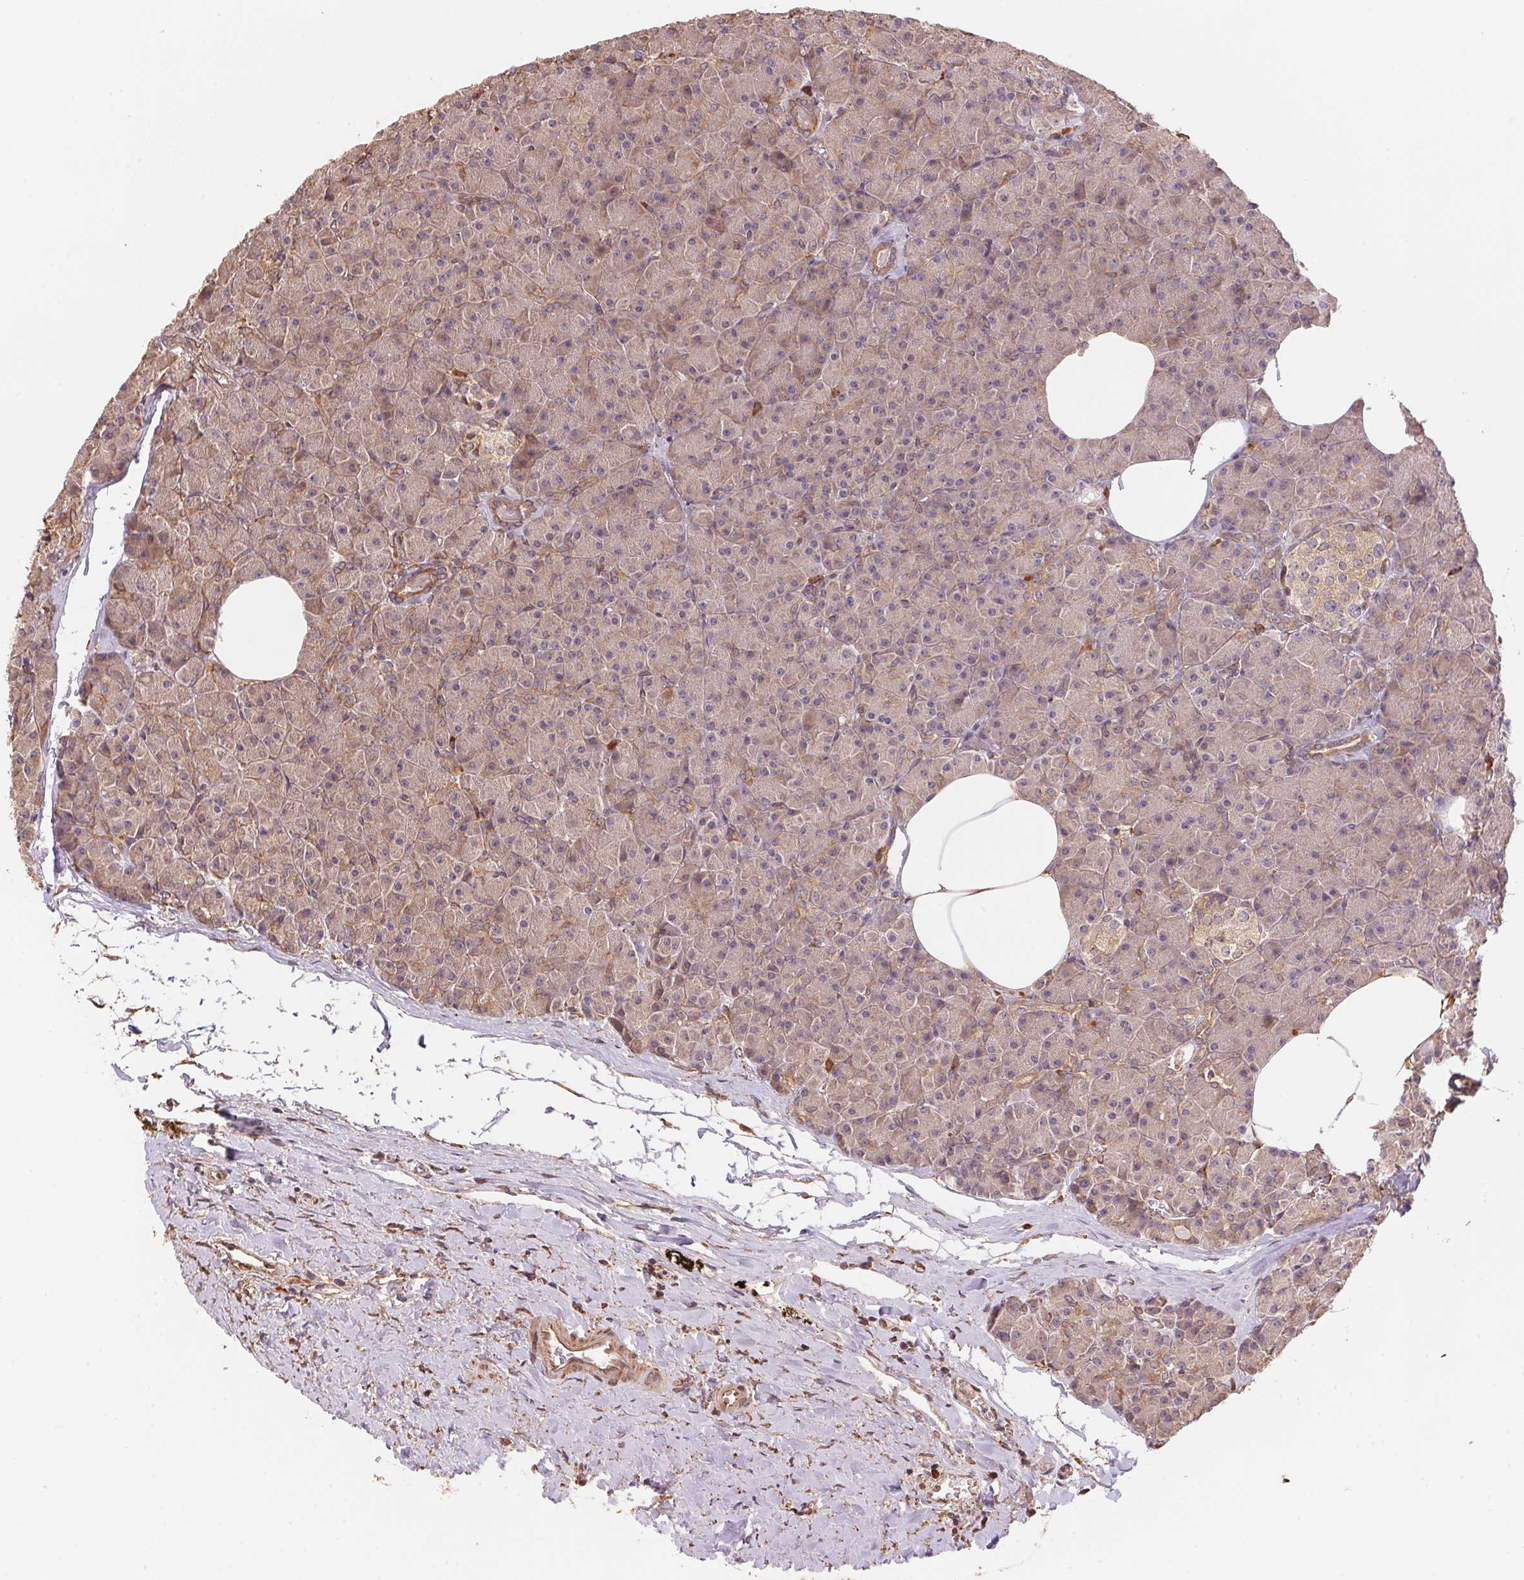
{"staining": {"intensity": "weak", "quantity": "25%-75%", "location": "cytoplasmic/membranous"}, "tissue": "pancreas", "cell_type": "Exocrine glandular cells", "image_type": "normal", "snomed": [{"axis": "morphology", "description": "Normal tissue, NOS"}, {"axis": "topography", "description": "Pancreas"}], "caption": "The image reveals a brown stain indicating the presence of a protein in the cytoplasmic/membranous of exocrine glandular cells in pancreas.", "gene": "C6orf163", "patient": {"sex": "female", "age": 45}}